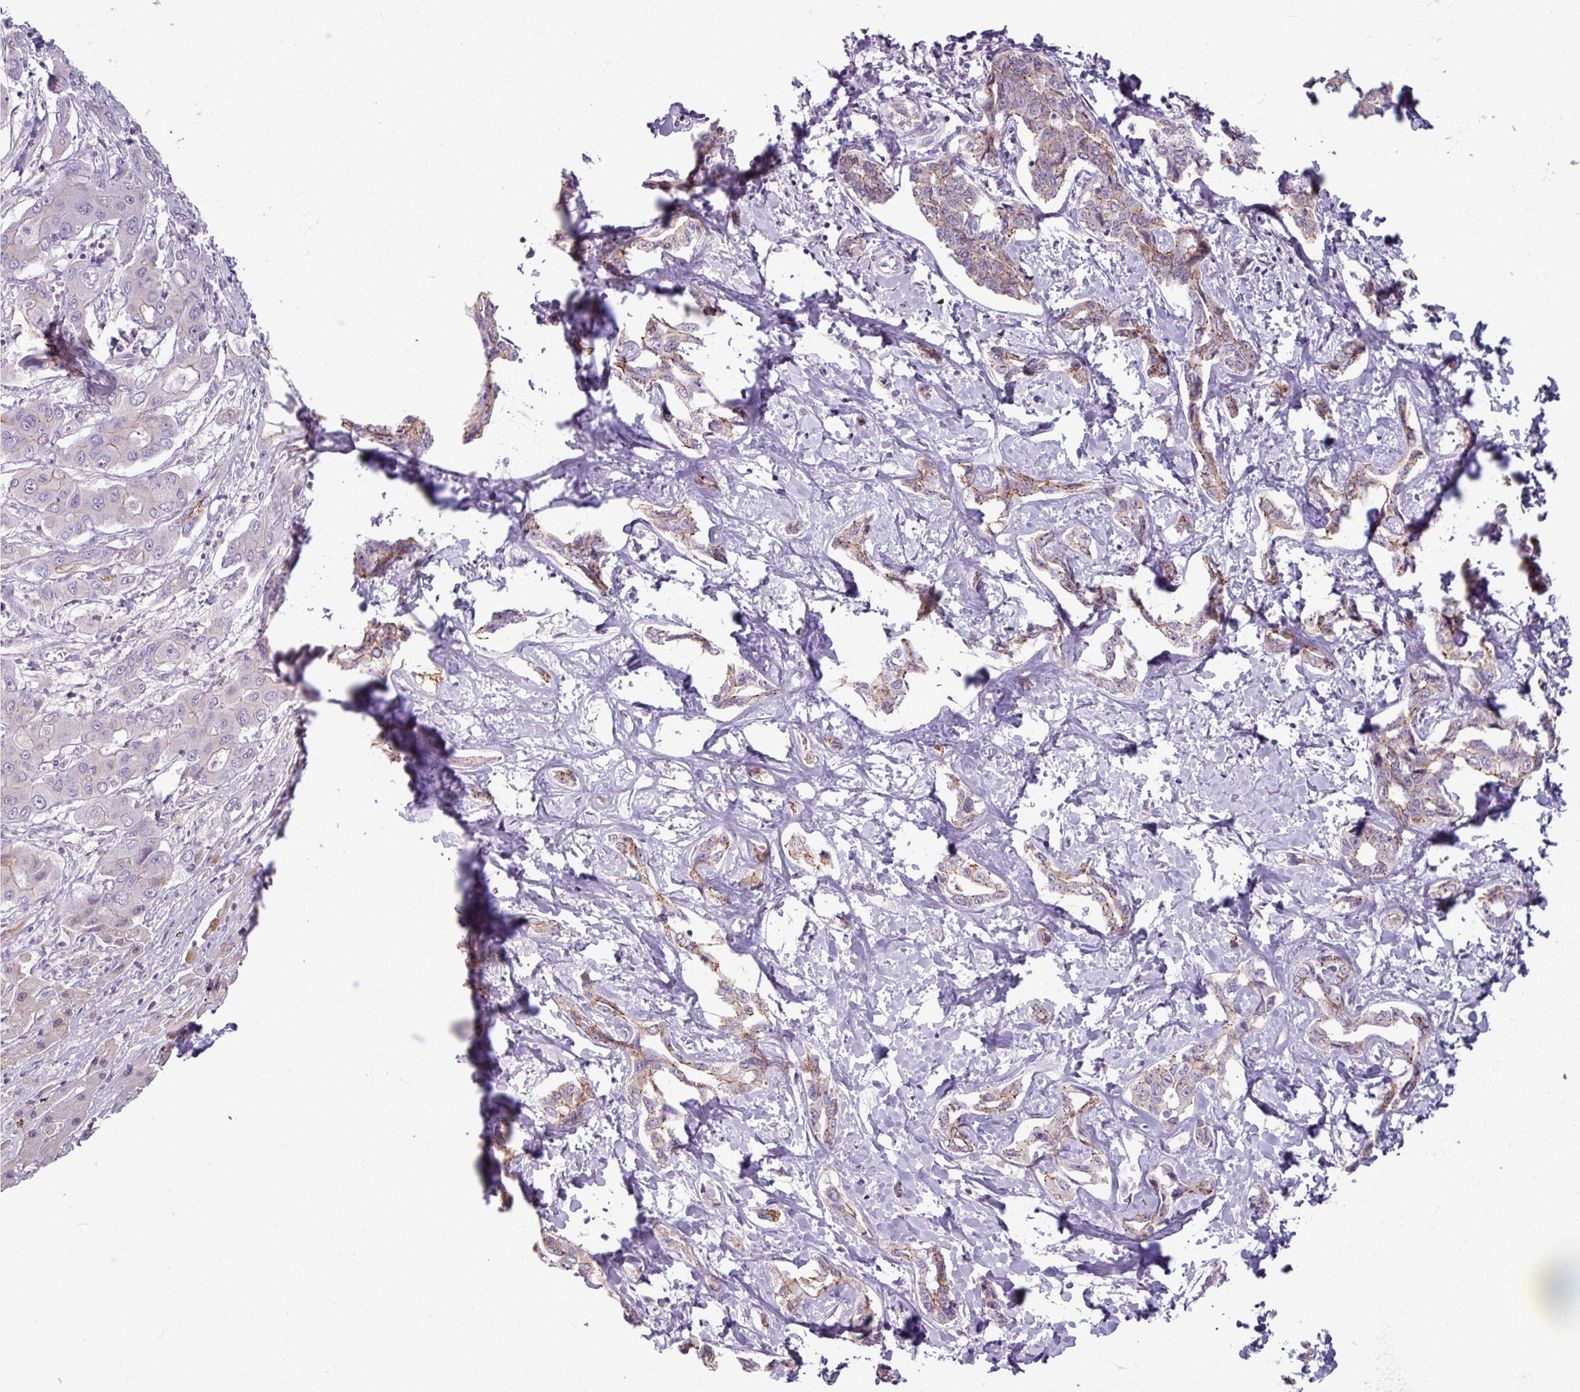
{"staining": {"intensity": "moderate", "quantity": "25%-75%", "location": "cytoplasmic/membranous"}, "tissue": "liver cancer", "cell_type": "Tumor cells", "image_type": "cancer", "snomed": [{"axis": "morphology", "description": "Cholangiocarcinoma"}, {"axis": "topography", "description": "Liver"}], "caption": "The immunohistochemical stain shows moderate cytoplasmic/membranous staining in tumor cells of liver cancer (cholangiocarcinoma) tissue.", "gene": "PNMA6A", "patient": {"sex": "male", "age": 59}}